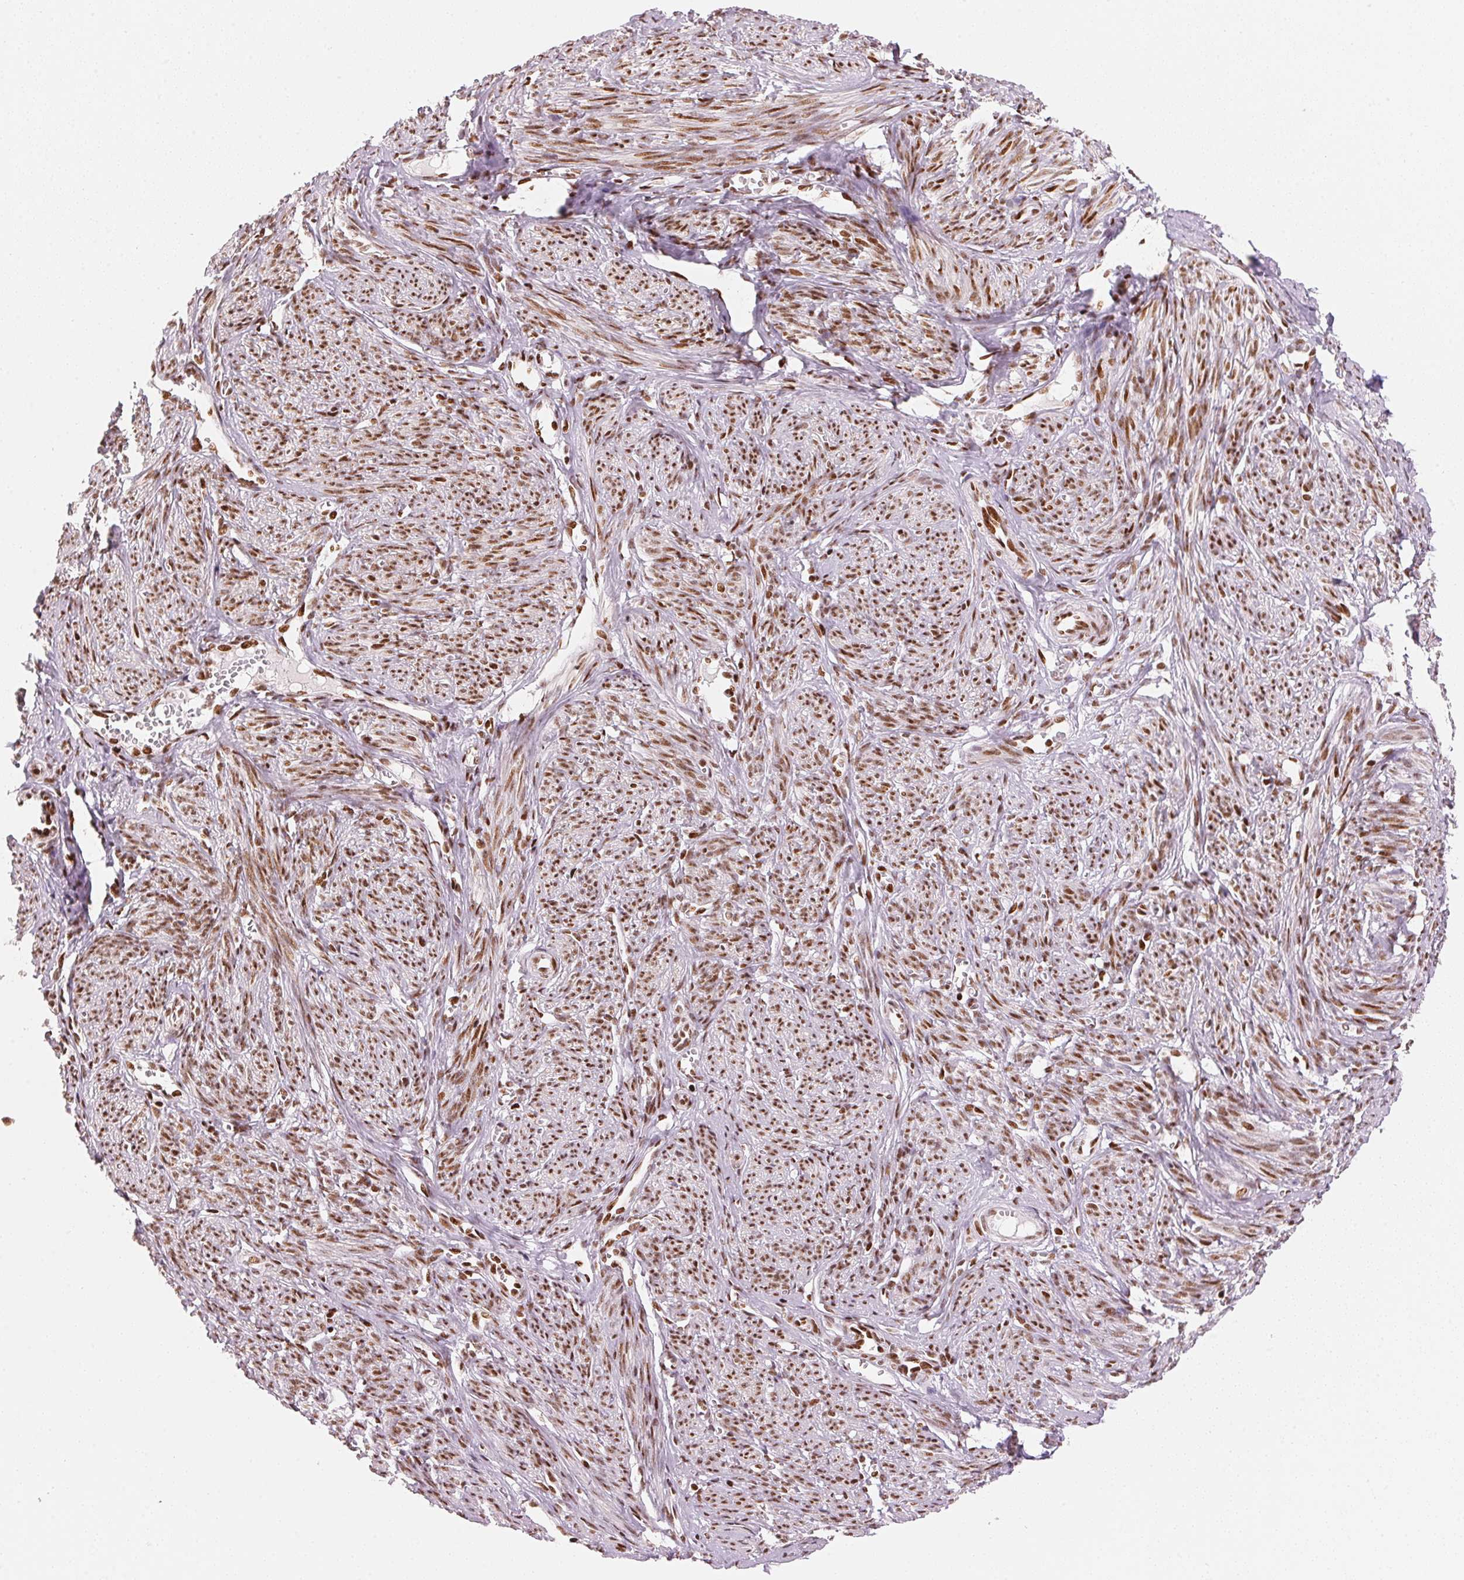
{"staining": {"intensity": "strong", "quantity": ">75%", "location": "nuclear"}, "tissue": "smooth muscle", "cell_type": "Smooth muscle cells", "image_type": "normal", "snomed": [{"axis": "morphology", "description": "Normal tissue, NOS"}, {"axis": "topography", "description": "Smooth muscle"}], "caption": "A brown stain shows strong nuclear staining of a protein in smooth muscle cells of normal smooth muscle. The protein is shown in brown color, while the nuclei are stained blue.", "gene": "NXF1", "patient": {"sex": "female", "age": 65}}